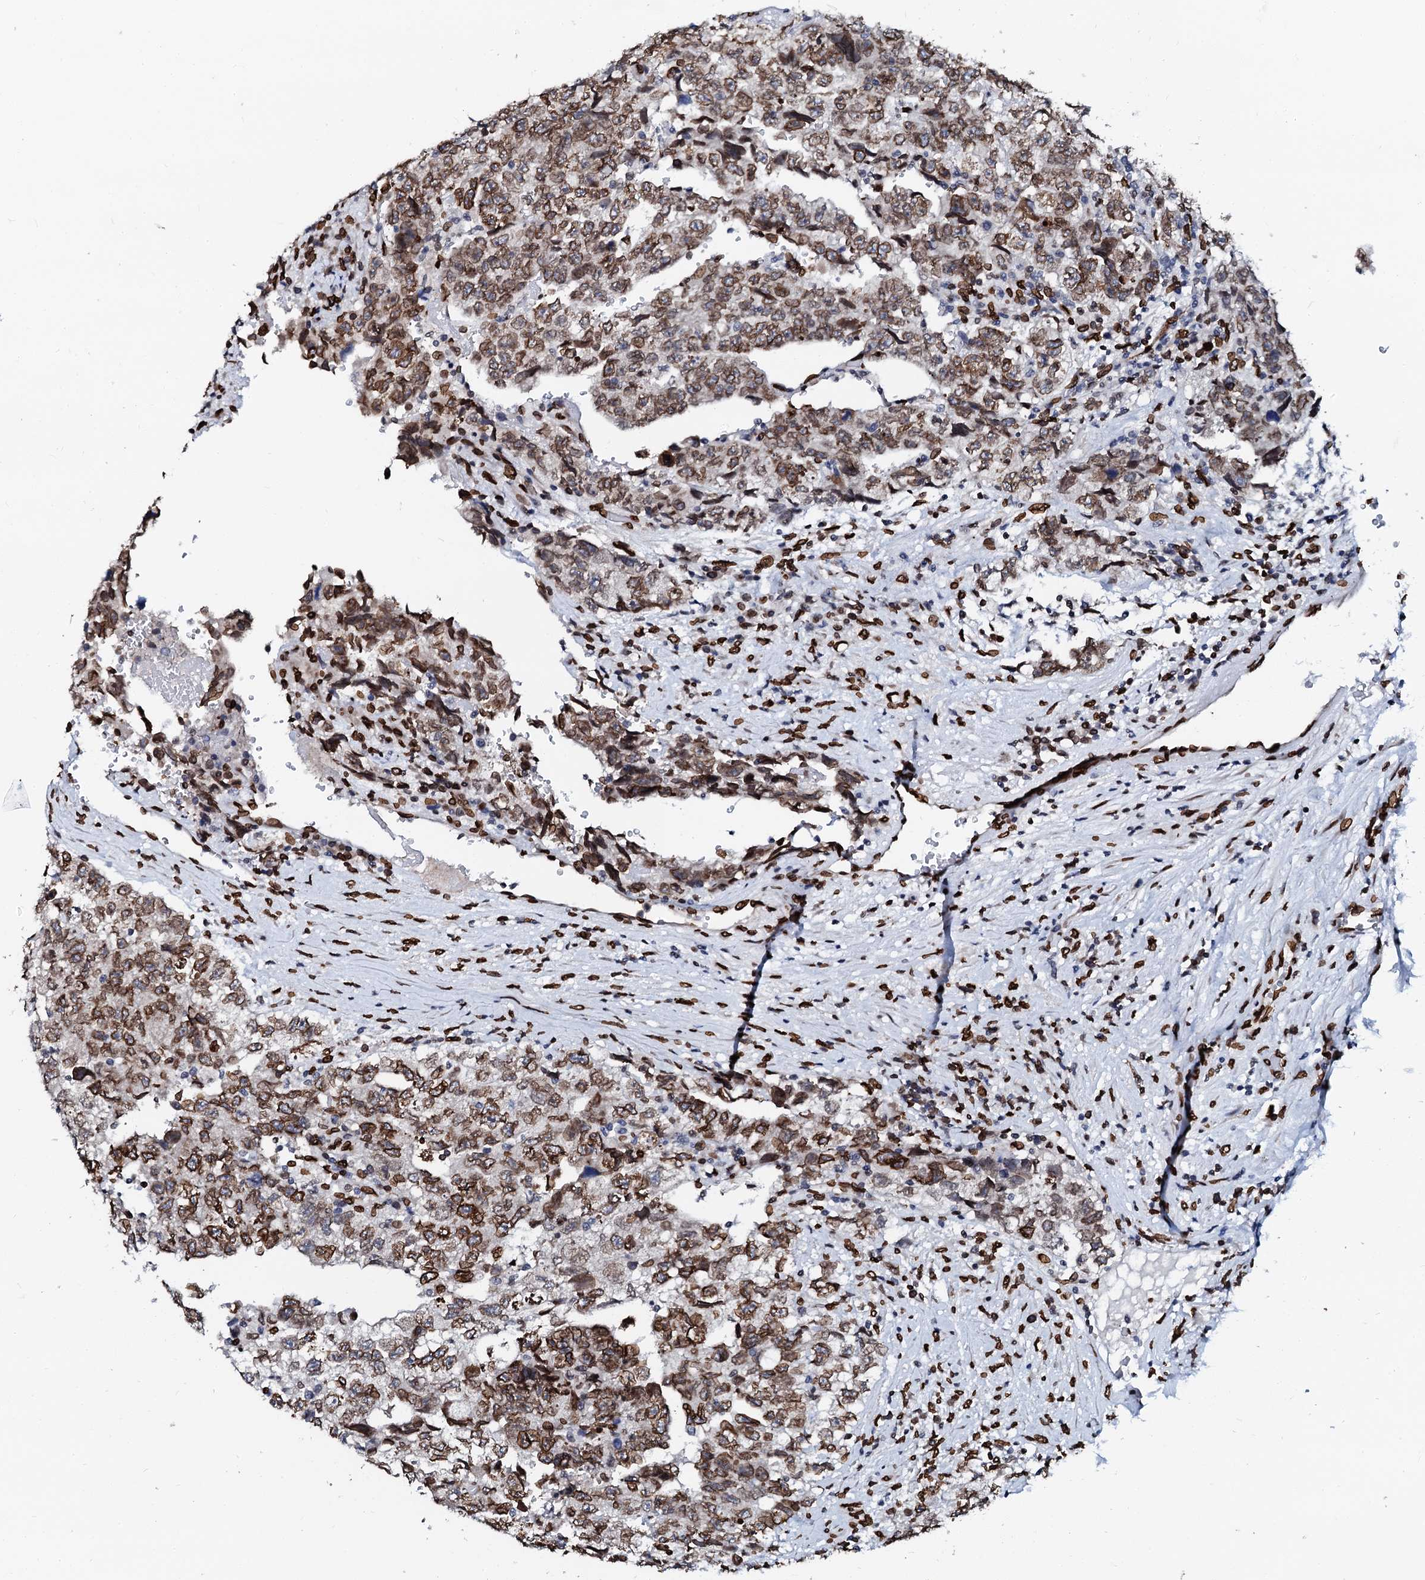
{"staining": {"intensity": "moderate", "quantity": ">75%", "location": "cytoplasmic/membranous,nuclear"}, "tissue": "testis cancer", "cell_type": "Tumor cells", "image_type": "cancer", "snomed": [{"axis": "morphology", "description": "Carcinoma, Embryonal, NOS"}, {"axis": "topography", "description": "Testis"}], "caption": "Testis embryonal carcinoma was stained to show a protein in brown. There is medium levels of moderate cytoplasmic/membranous and nuclear expression in approximately >75% of tumor cells.", "gene": "KATNAL2", "patient": {"sex": "male", "age": 36}}